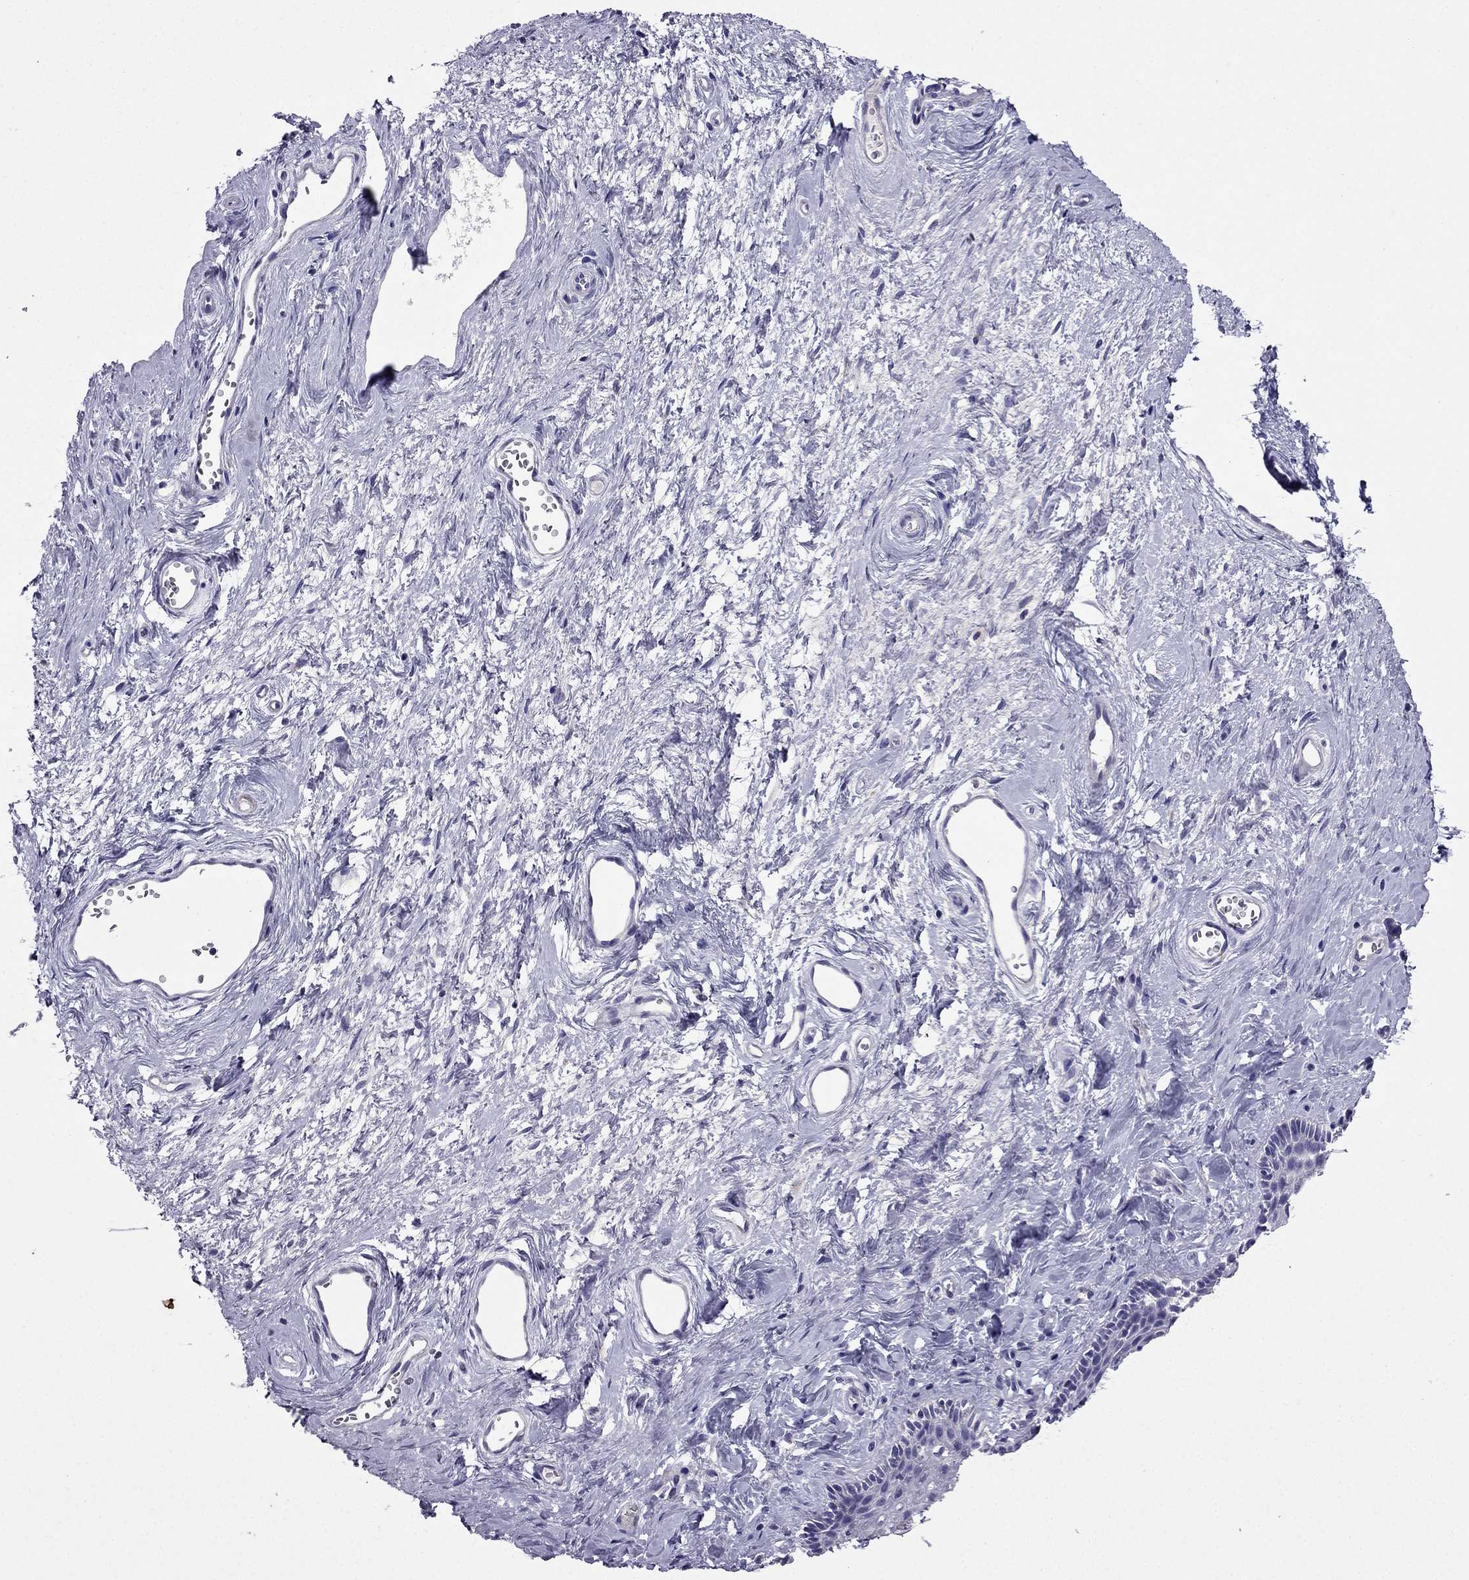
{"staining": {"intensity": "negative", "quantity": "none", "location": "none"}, "tissue": "vagina", "cell_type": "Squamous epithelial cells", "image_type": "normal", "snomed": [{"axis": "morphology", "description": "Normal tissue, NOS"}, {"axis": "topography", "description": "Vagina"}], "caption": "The IHC histopathology image has no significant staining in squamous epithelial cells of vagina. The staining was performed using DAB (3,3'-diaminobenzidine) to visualize the protein expression in brown, while the nuclei were stained in blue with hematoxylin (Magnification: 20x).", "gene": "DSC1", "patient": {"sex": "female", "age": 45}}